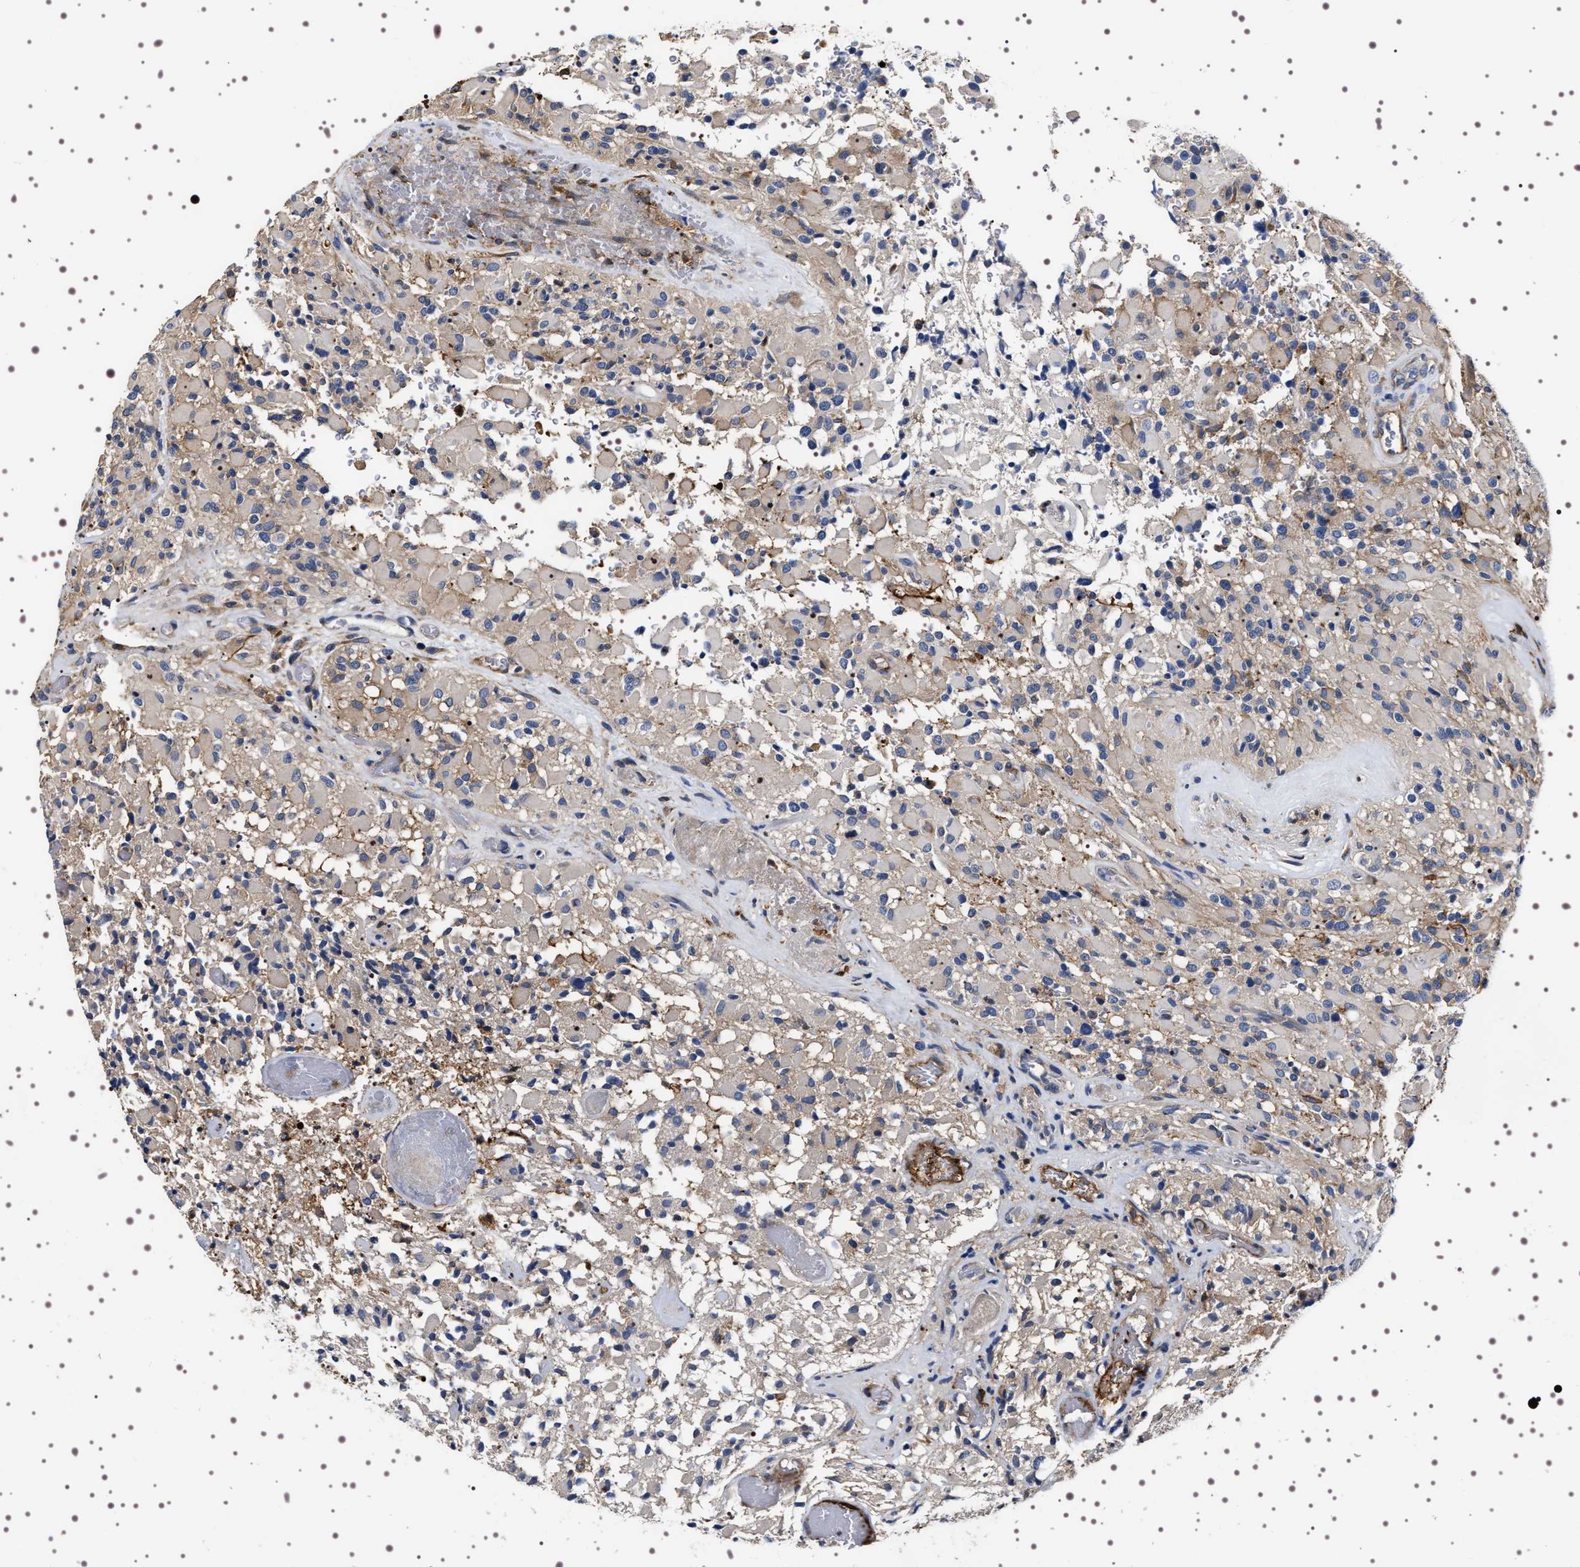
{"staining": {"intensity": "weak", "quantity": "<25%", "location": "cytoplasmic/membranous"}, "tissue": "glioma", "cell_type": "Tumor cells", "image_type": "cancer", "snomed": [{"axis": "morphology", "description": "Glioma, malignant, High grade"}, {"axis": "topography", "description": "Brain"}], "caption": "This image is of glioma stained with IHC to label a protein in brown with the nuclei are counter-stained blue. There is no positivity in tumor cells. The staining is performed using DAB brown chromogen with nuclei counter-stained in using hematoxylin.", "gene": "ALPL", "patient": {"sex": "male", "age": 71}}